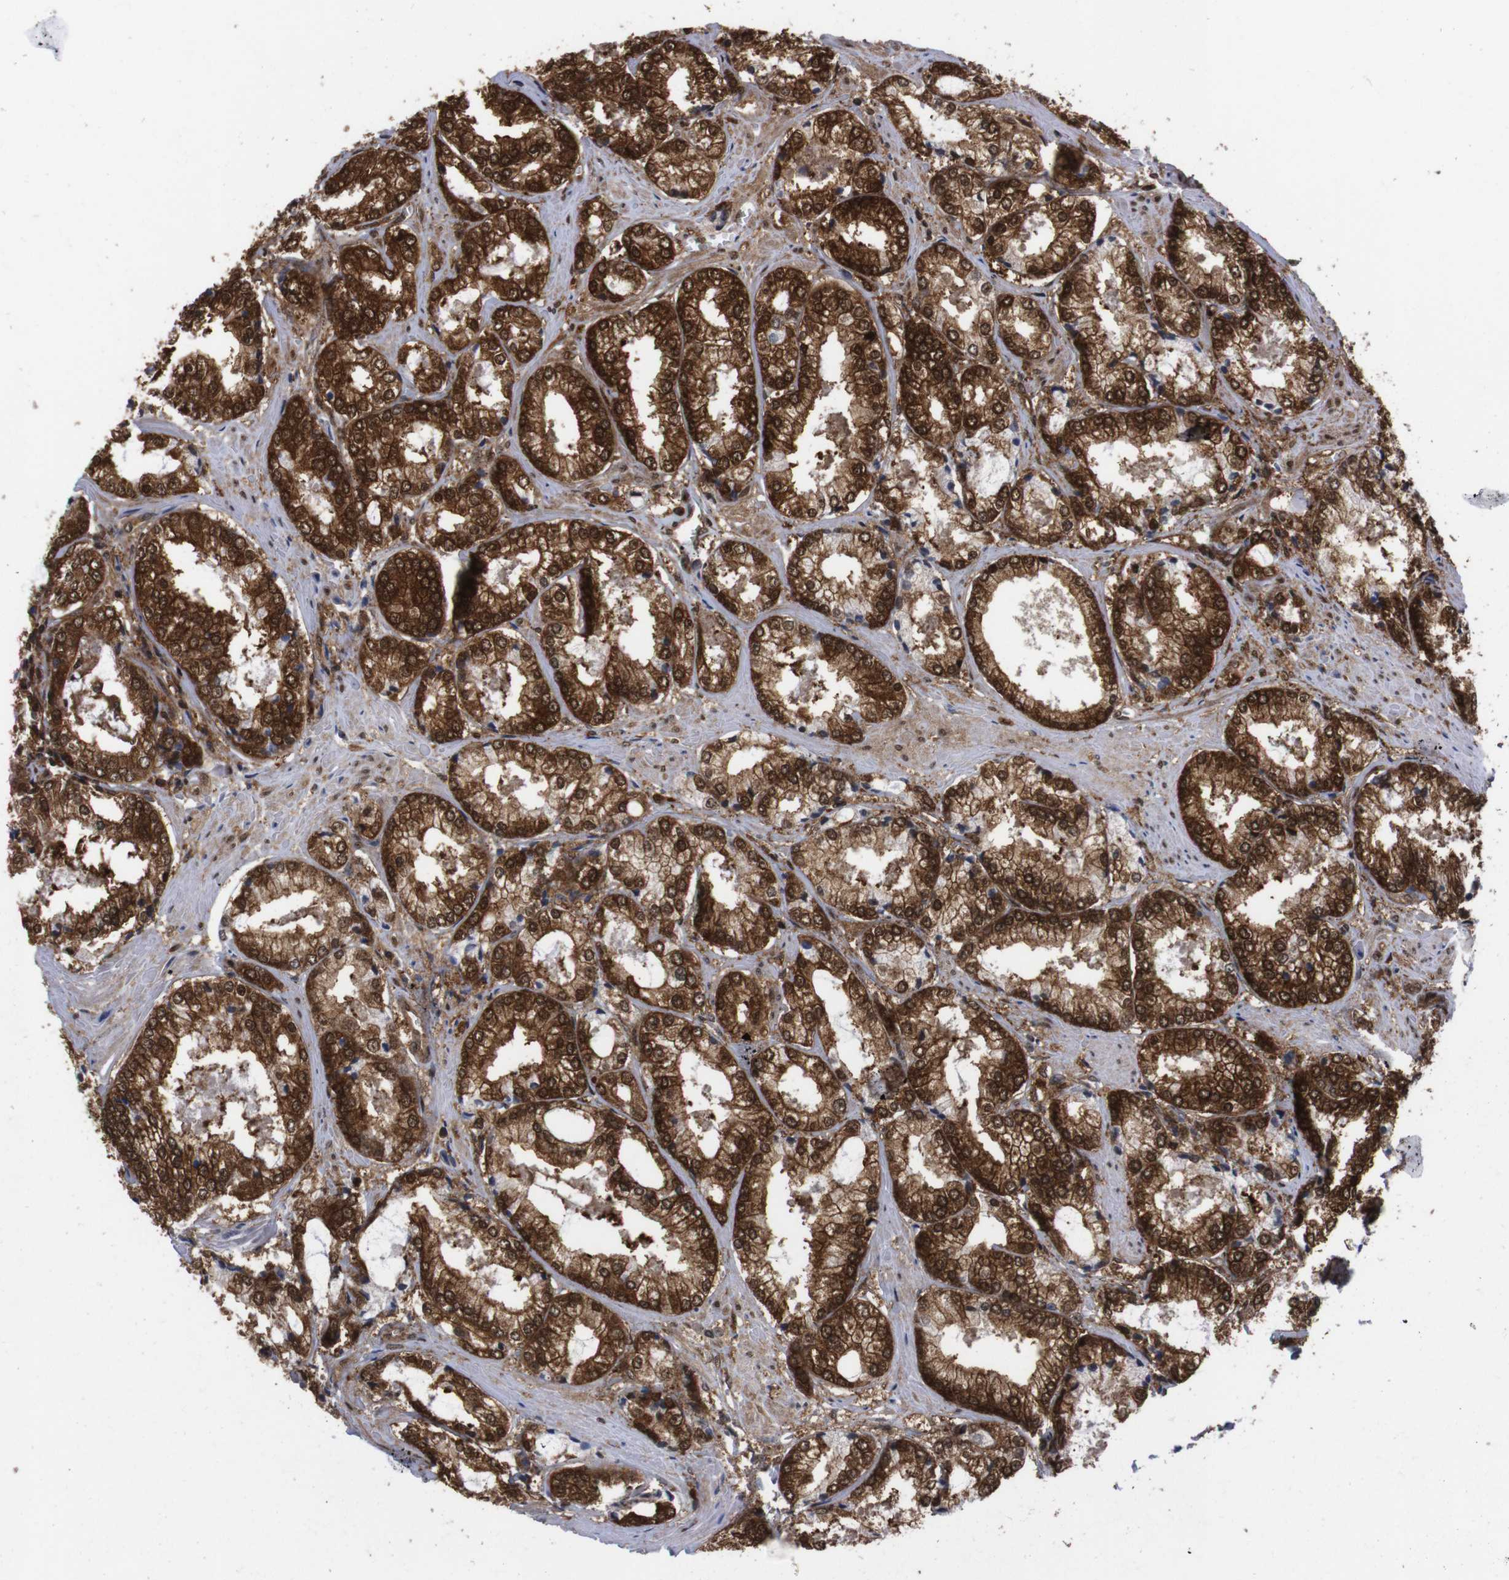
{"staining": {"intensity": "strong", "quantity": ">75%", "location": "cytoplasmic/membranous,nuclear"}, "tissue": "prostate cancer", "cell_type": "Tumor cells", "image_type": "cancer", "snomed": [{"axis": "morphology", "description": "Adenocarcinoma, Low grade"}, {"axis": "topography", "description": "Prostate"}], "caption": "This is an image of immunohistochemistry (IHC) staining of prostate adenocarcinoma (low-grade), which shows strong expression in the cytoplasmic/membranous and nuclear of tumor cells.", "gene": "UBQLN2", "patient": {"sex": "male", "age": 64}}